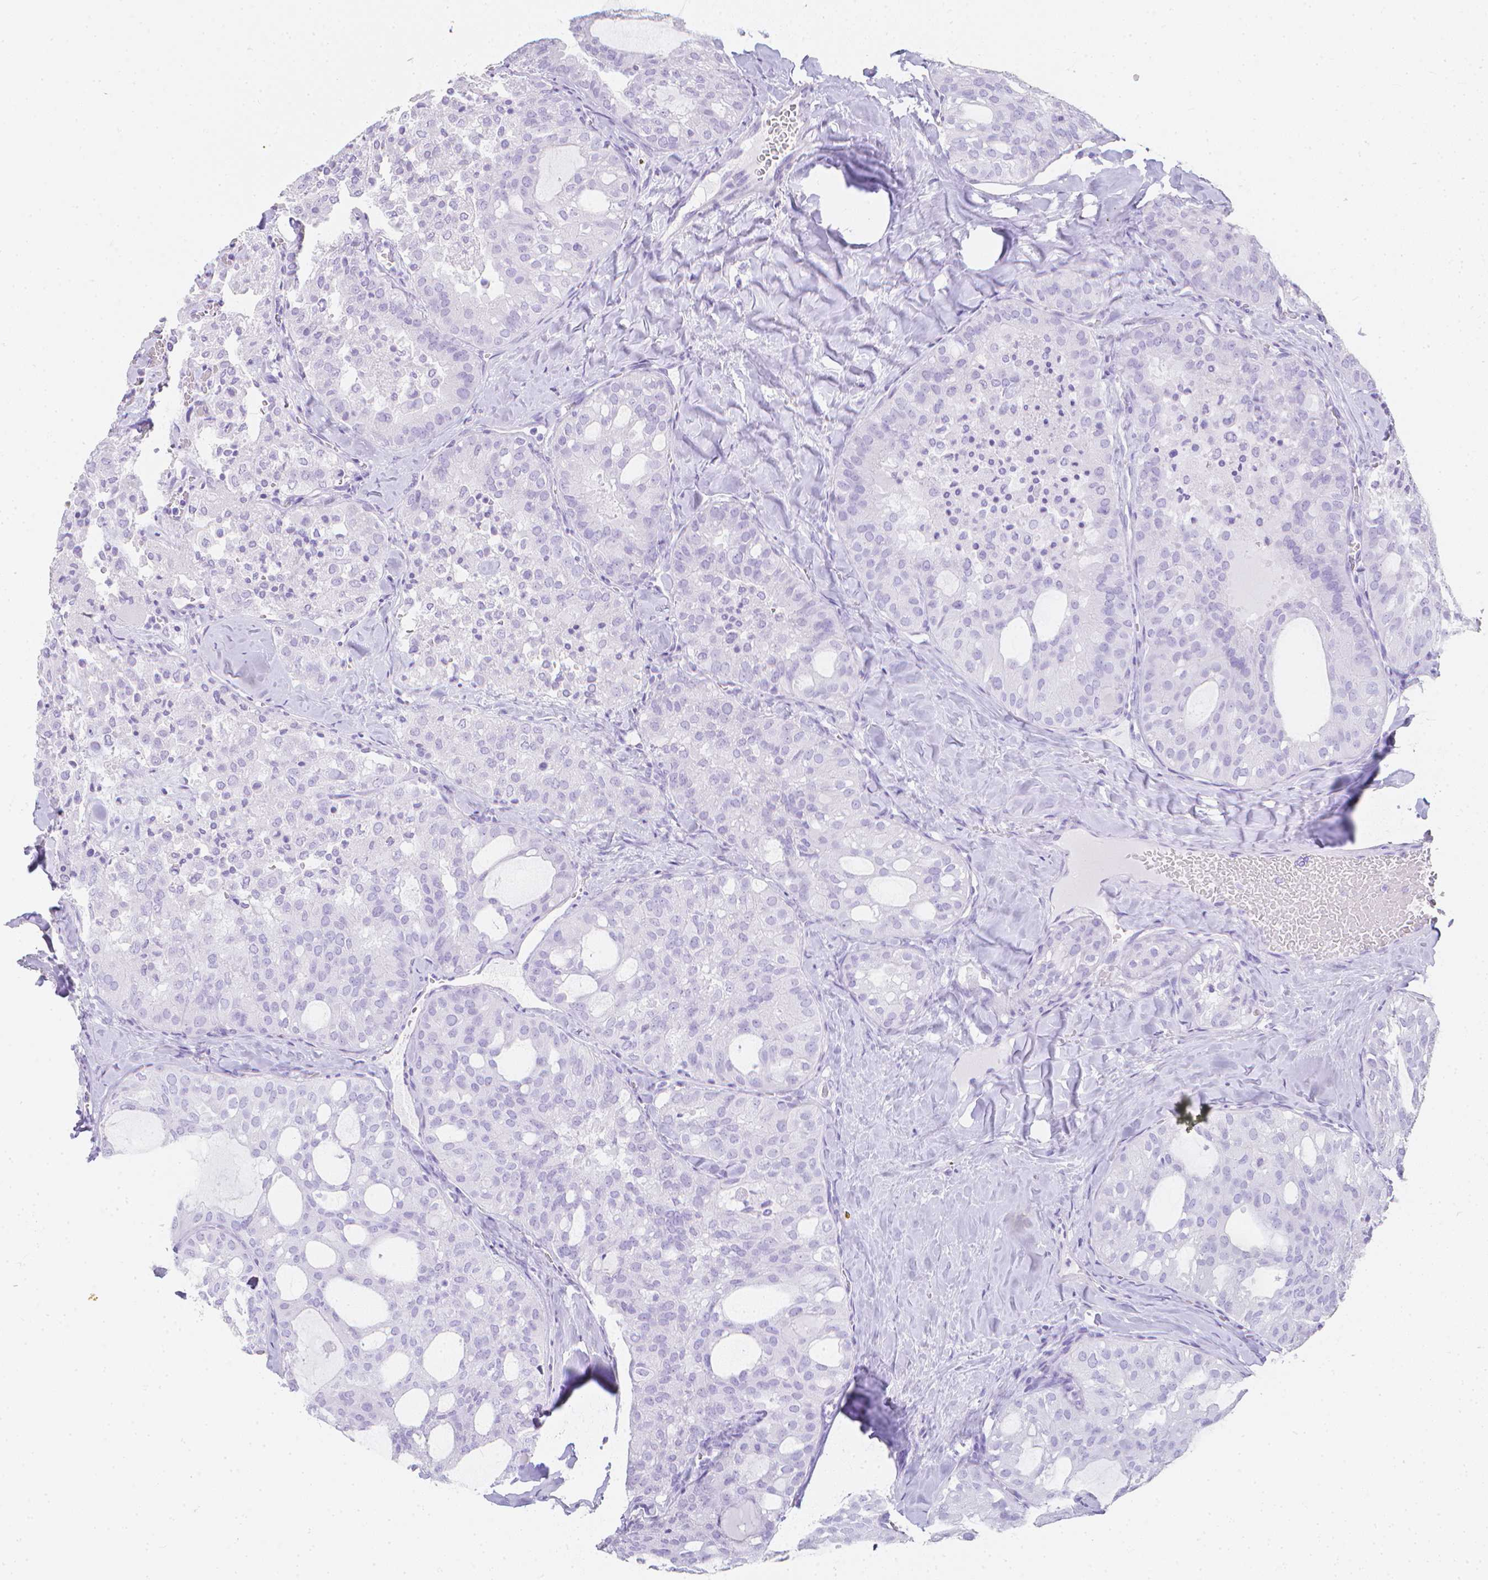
{"staining": {"intensity": "negative", "quantity": "none", "location": "none"}, "tissue": "thyroid cancer", "cell_type": "Tumor cells", "image_type": "cancer", "snomed": [{"axis": "morphology", "description": "Follicular adenoma carcinoma, NOS"}, {"axis": "topography", "description": "Thyroid gland"}], "caption": "Tumor cells are negative for protein expression in human follicular adenoma carcinoma (thyroid). (Brightfield microscopy of DAB IHC at high magnification).", "gene": "LGALS4", "patient": {"sex": "male", "age": 75}}